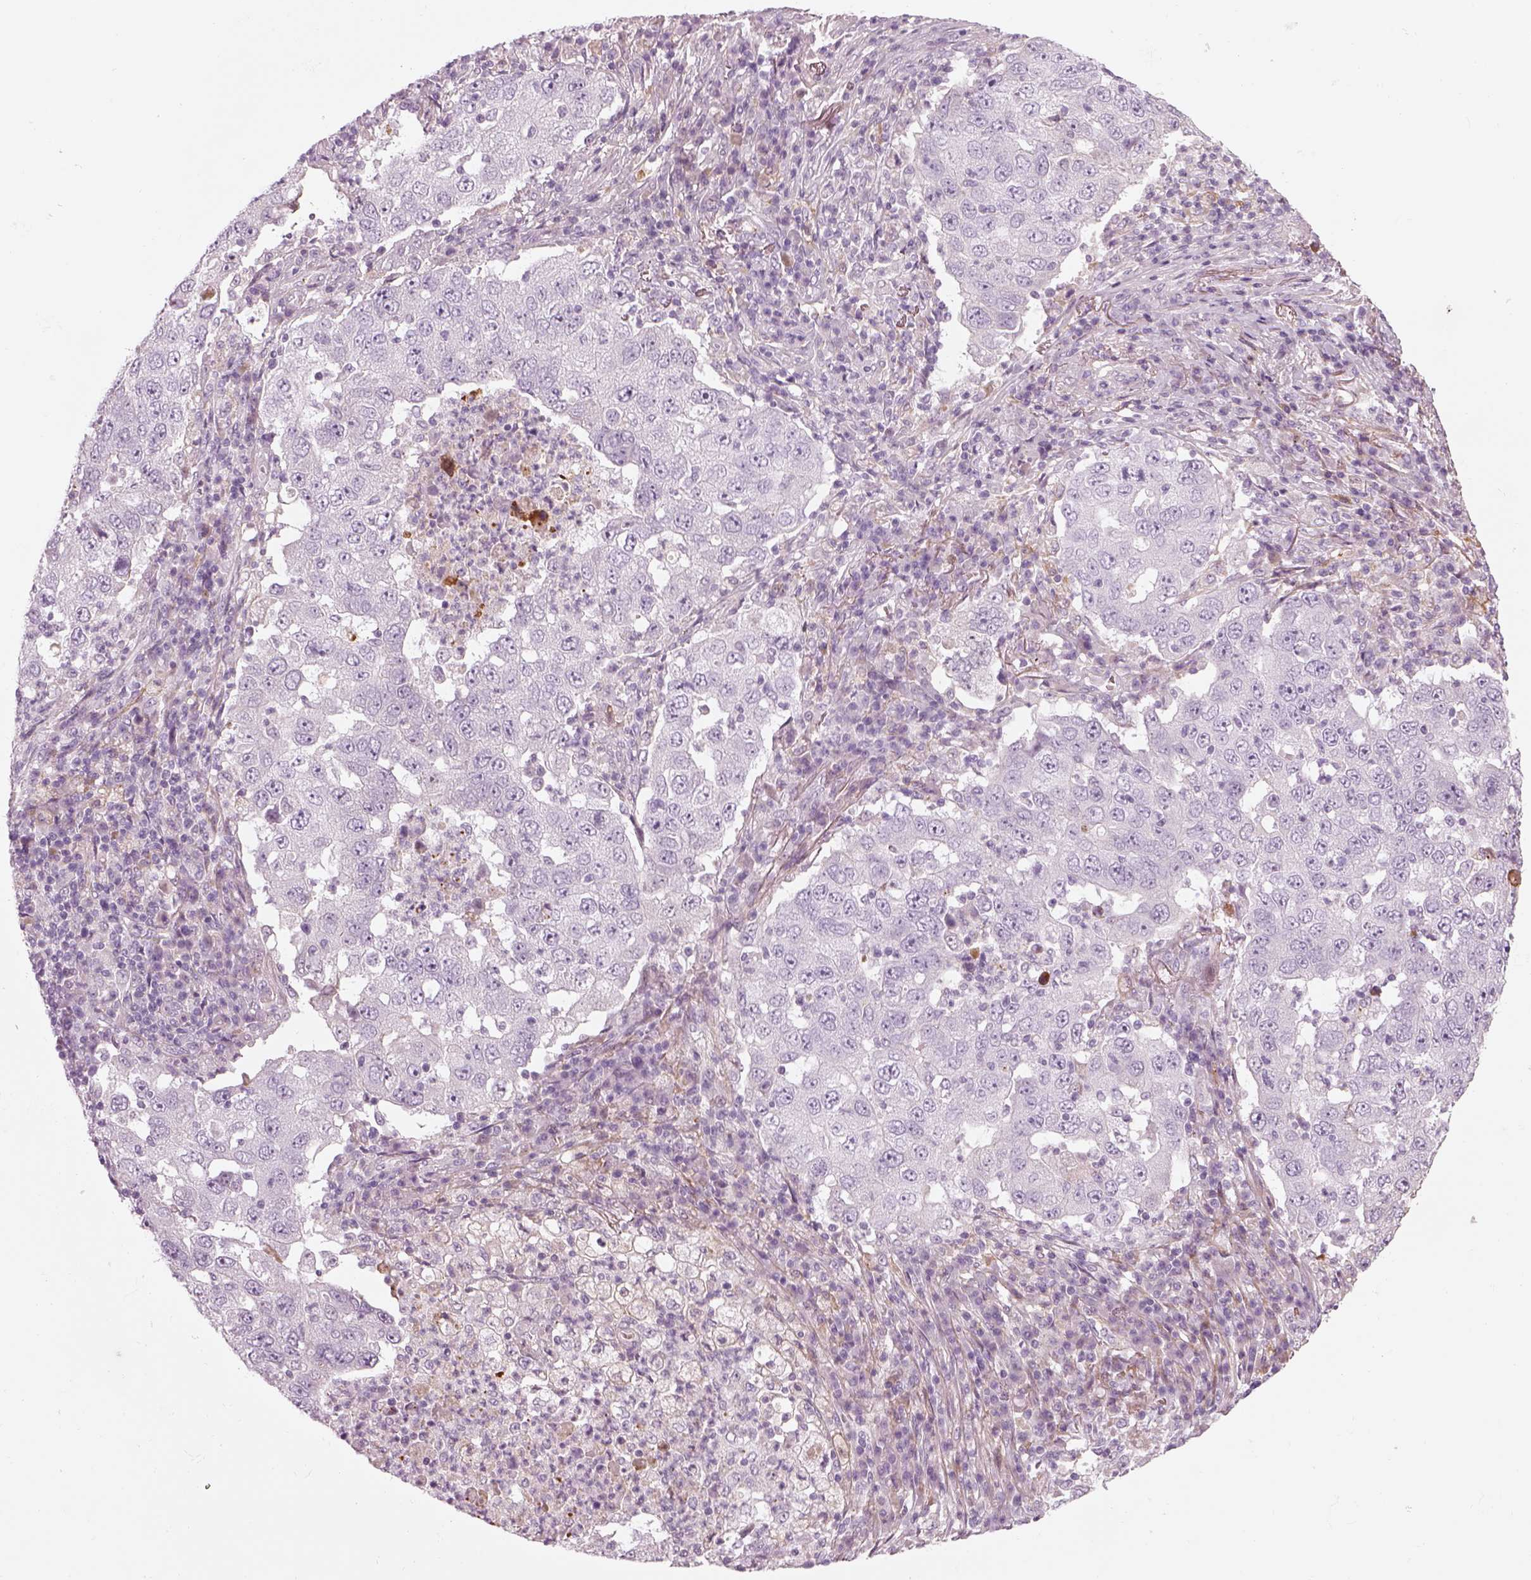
{"staining": {"intensity": "negative", "quantity": "none", "location": "none"}, "tissue": "lung cancer", "cell_type": "Tumor cells", "image_type": "cancer", "snomed": [{"axis": "morphology", "description": "Adenocarcinoma, NOS"}, {"axis": "topography", "description": "Lung"}], "caption": "A photomicrograph of adenocarcinoma (lung) stained for a protein displays no brown staining in tumor cells.", "gene": "PABPC1L2B", "patient": {"sex": "male", "age": 73}}